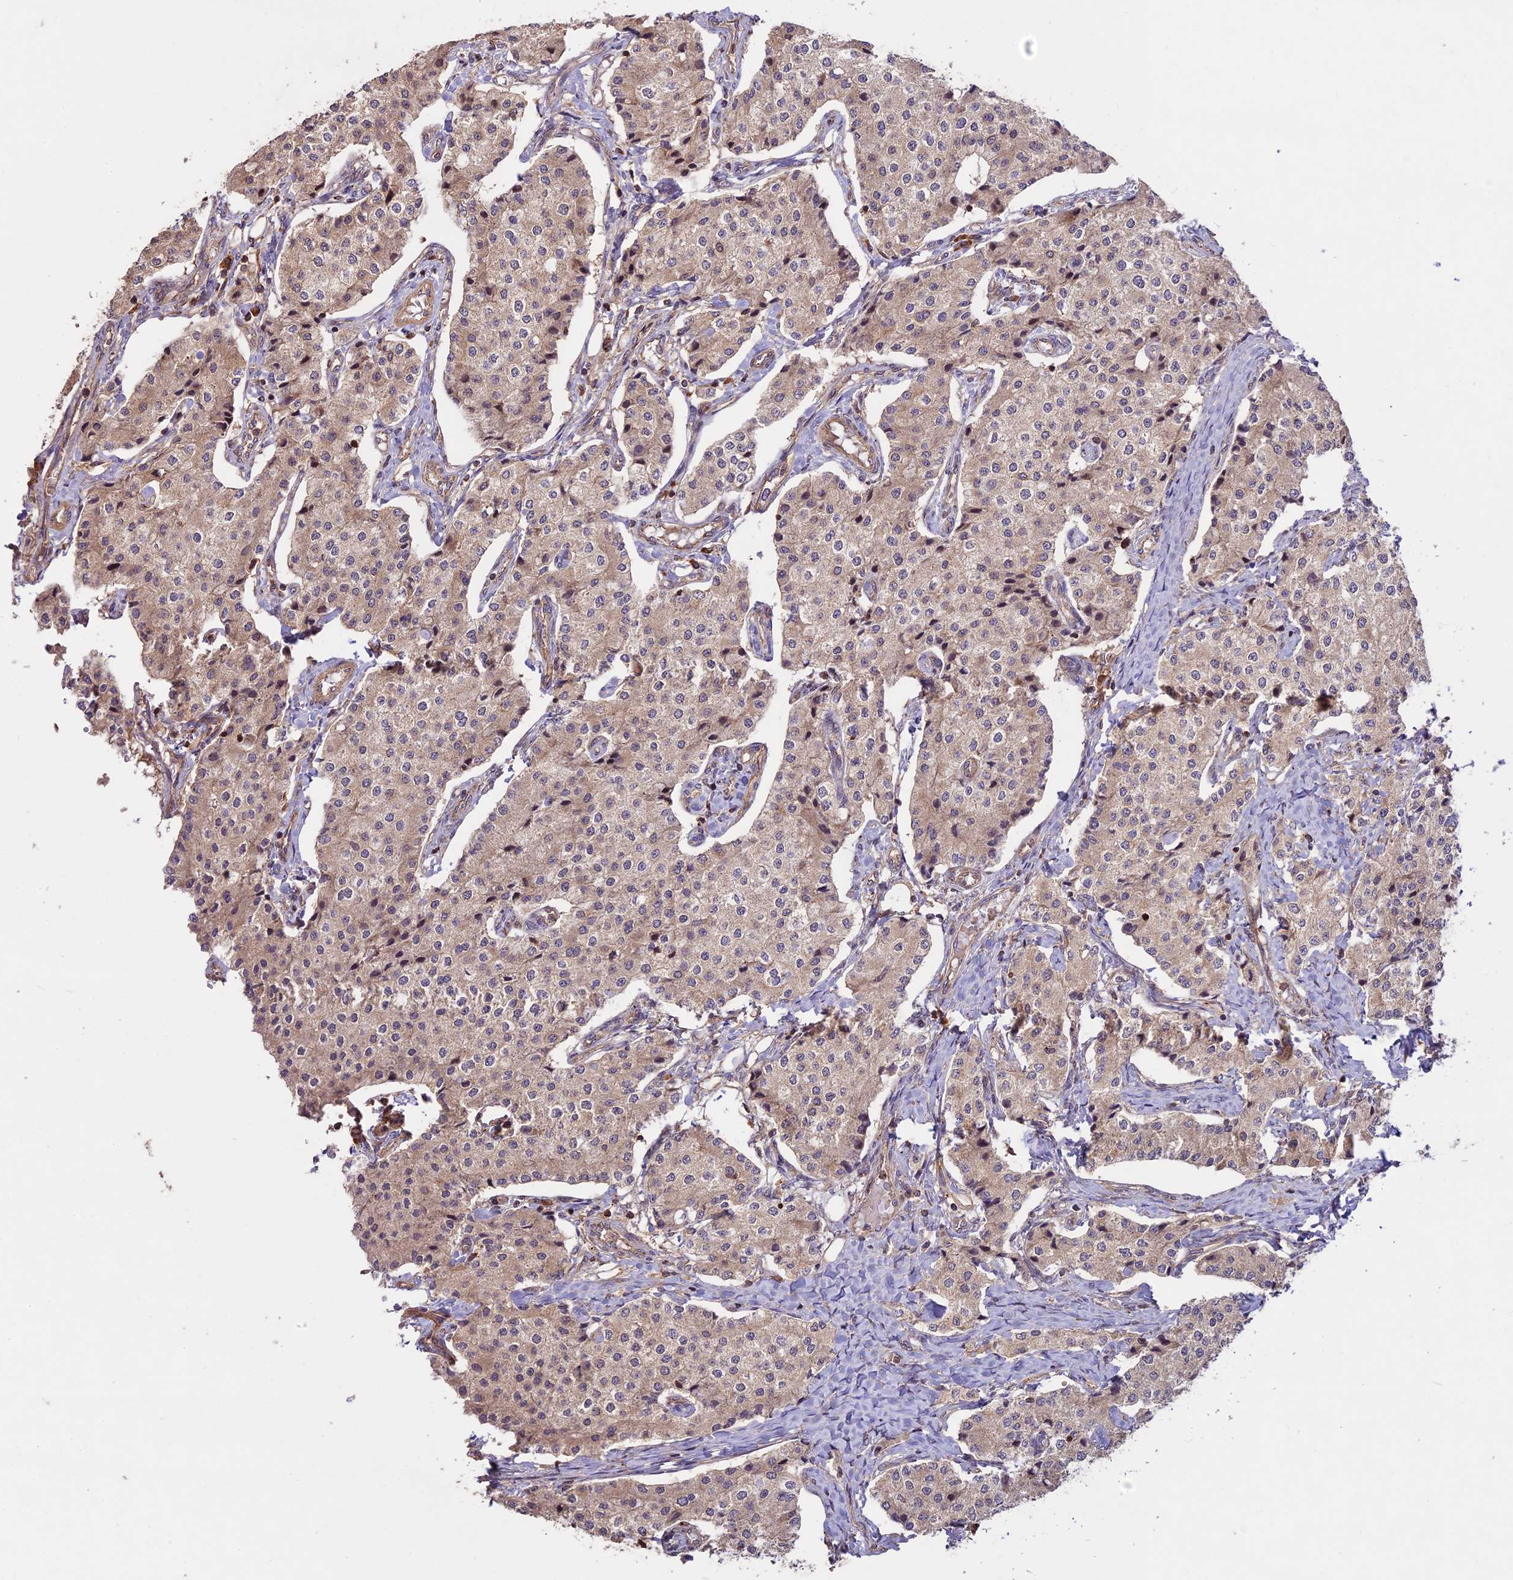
{"staining": {"intensity": "weak", "quantity": ">75%", "location": "cytoplasmic/membranous"}, "tissue": "carcinoid", "cell_type": "Tumor cells", "image_type": "cancer", "snomed": [{"axis": "morphology", "description": "Carcinoid, malignant, NOS"}, {"axis": "topography", "description": "Colon"}], "caption": "Weak cytoplasmic/membranous positivity for a protein is present in about >75% of tumor cells of carcinoid using immunohistochemistry (IHC).", "gene": "BCAS4", "patient": {"sex": "female", "age": 52}}